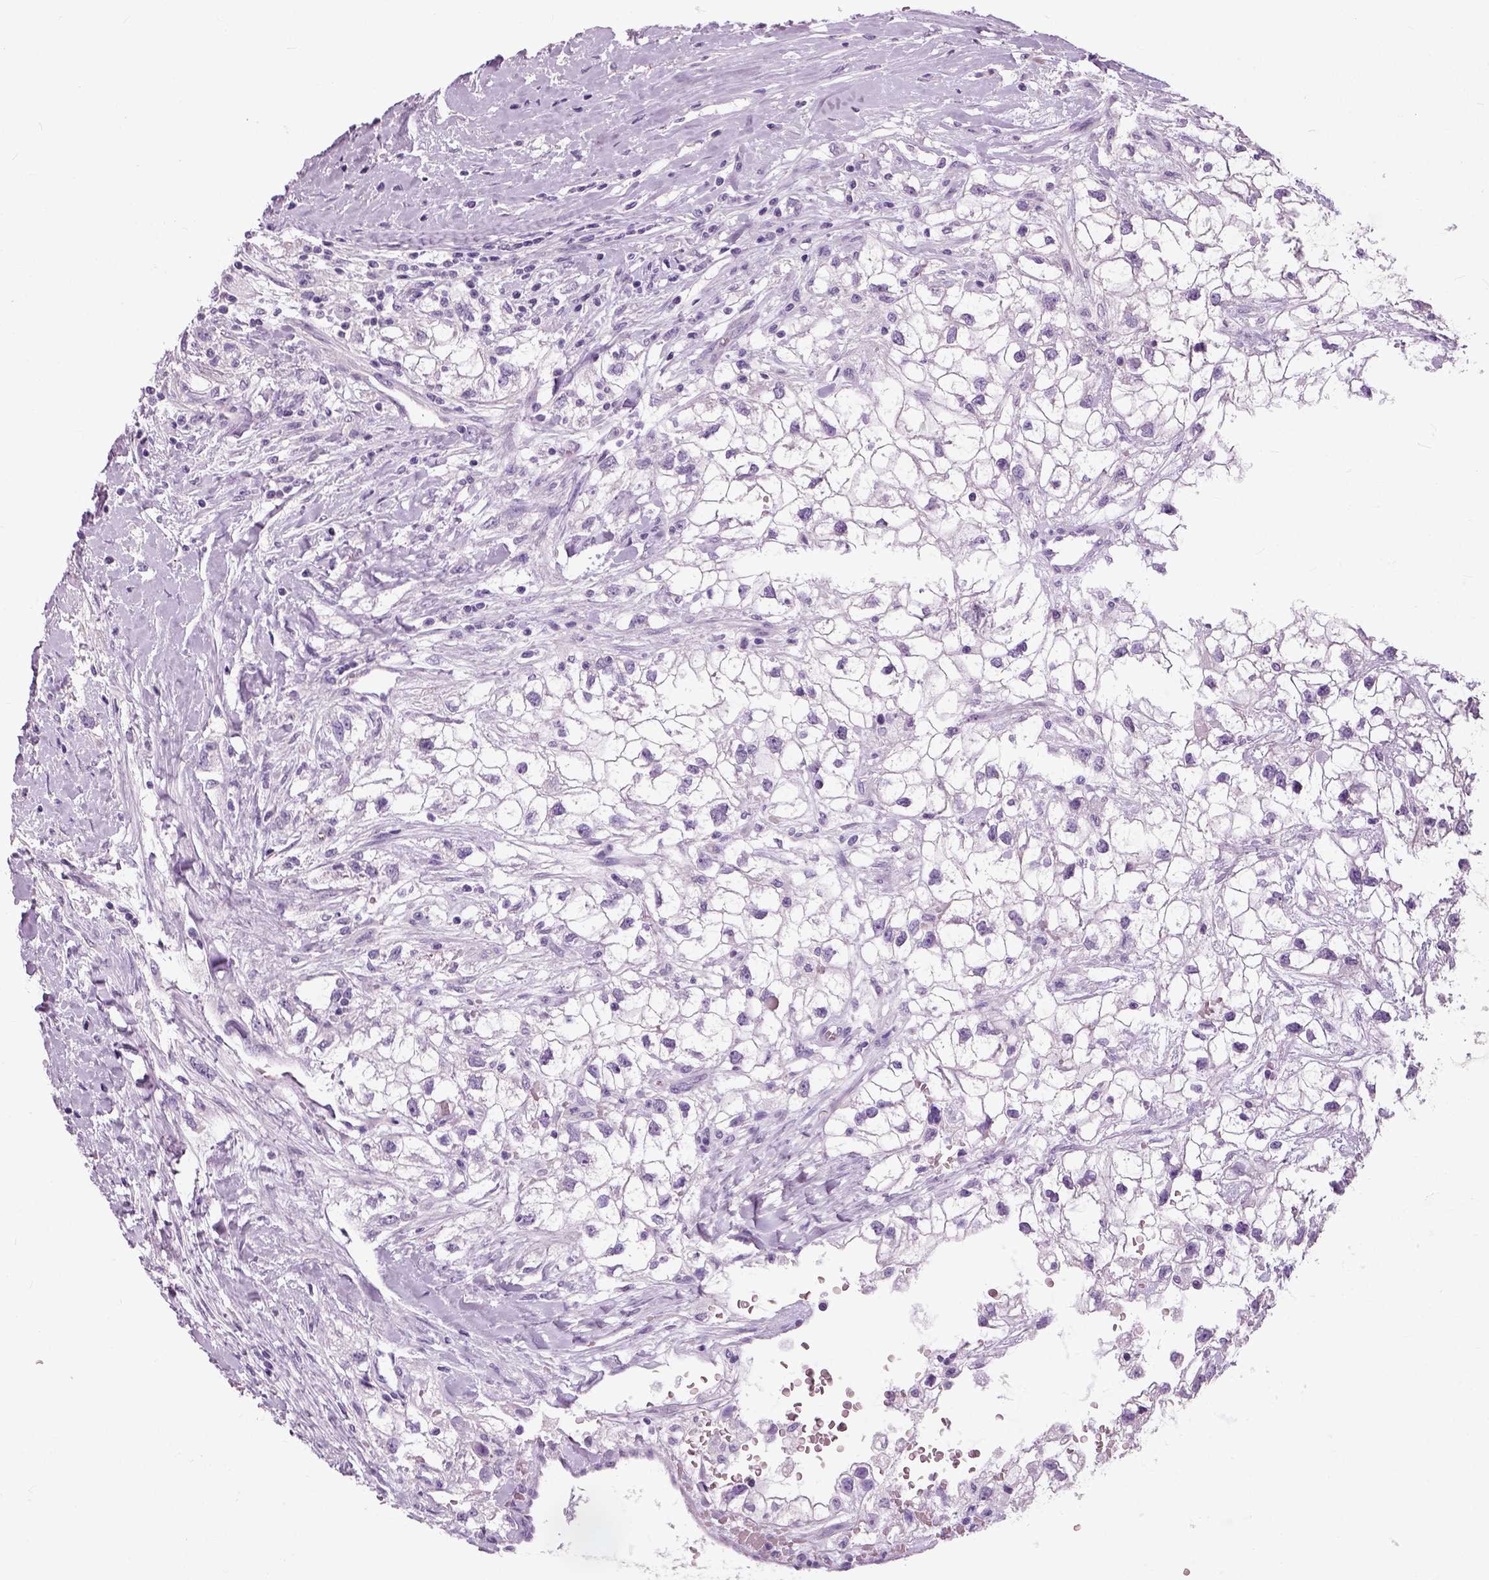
{"staining": {"intensity": "negative", "quantity": "none", "location": "none"}, "tissue": "renal cancer", "cell_type": "Tumor cells", "image_type": "cancer", "snomed": [{"axis": "morphology", "description": "Adenocarcinoma, NOS"}, {"axis": "topography", "description": "Kidney"}], "caption": "Adenocarcinoma (renal) was stained to show a protein in brown. There is no significant staining in tumor cells.", "gene": "NECAB1", "patient": {"sex": "male", "age": 59}}